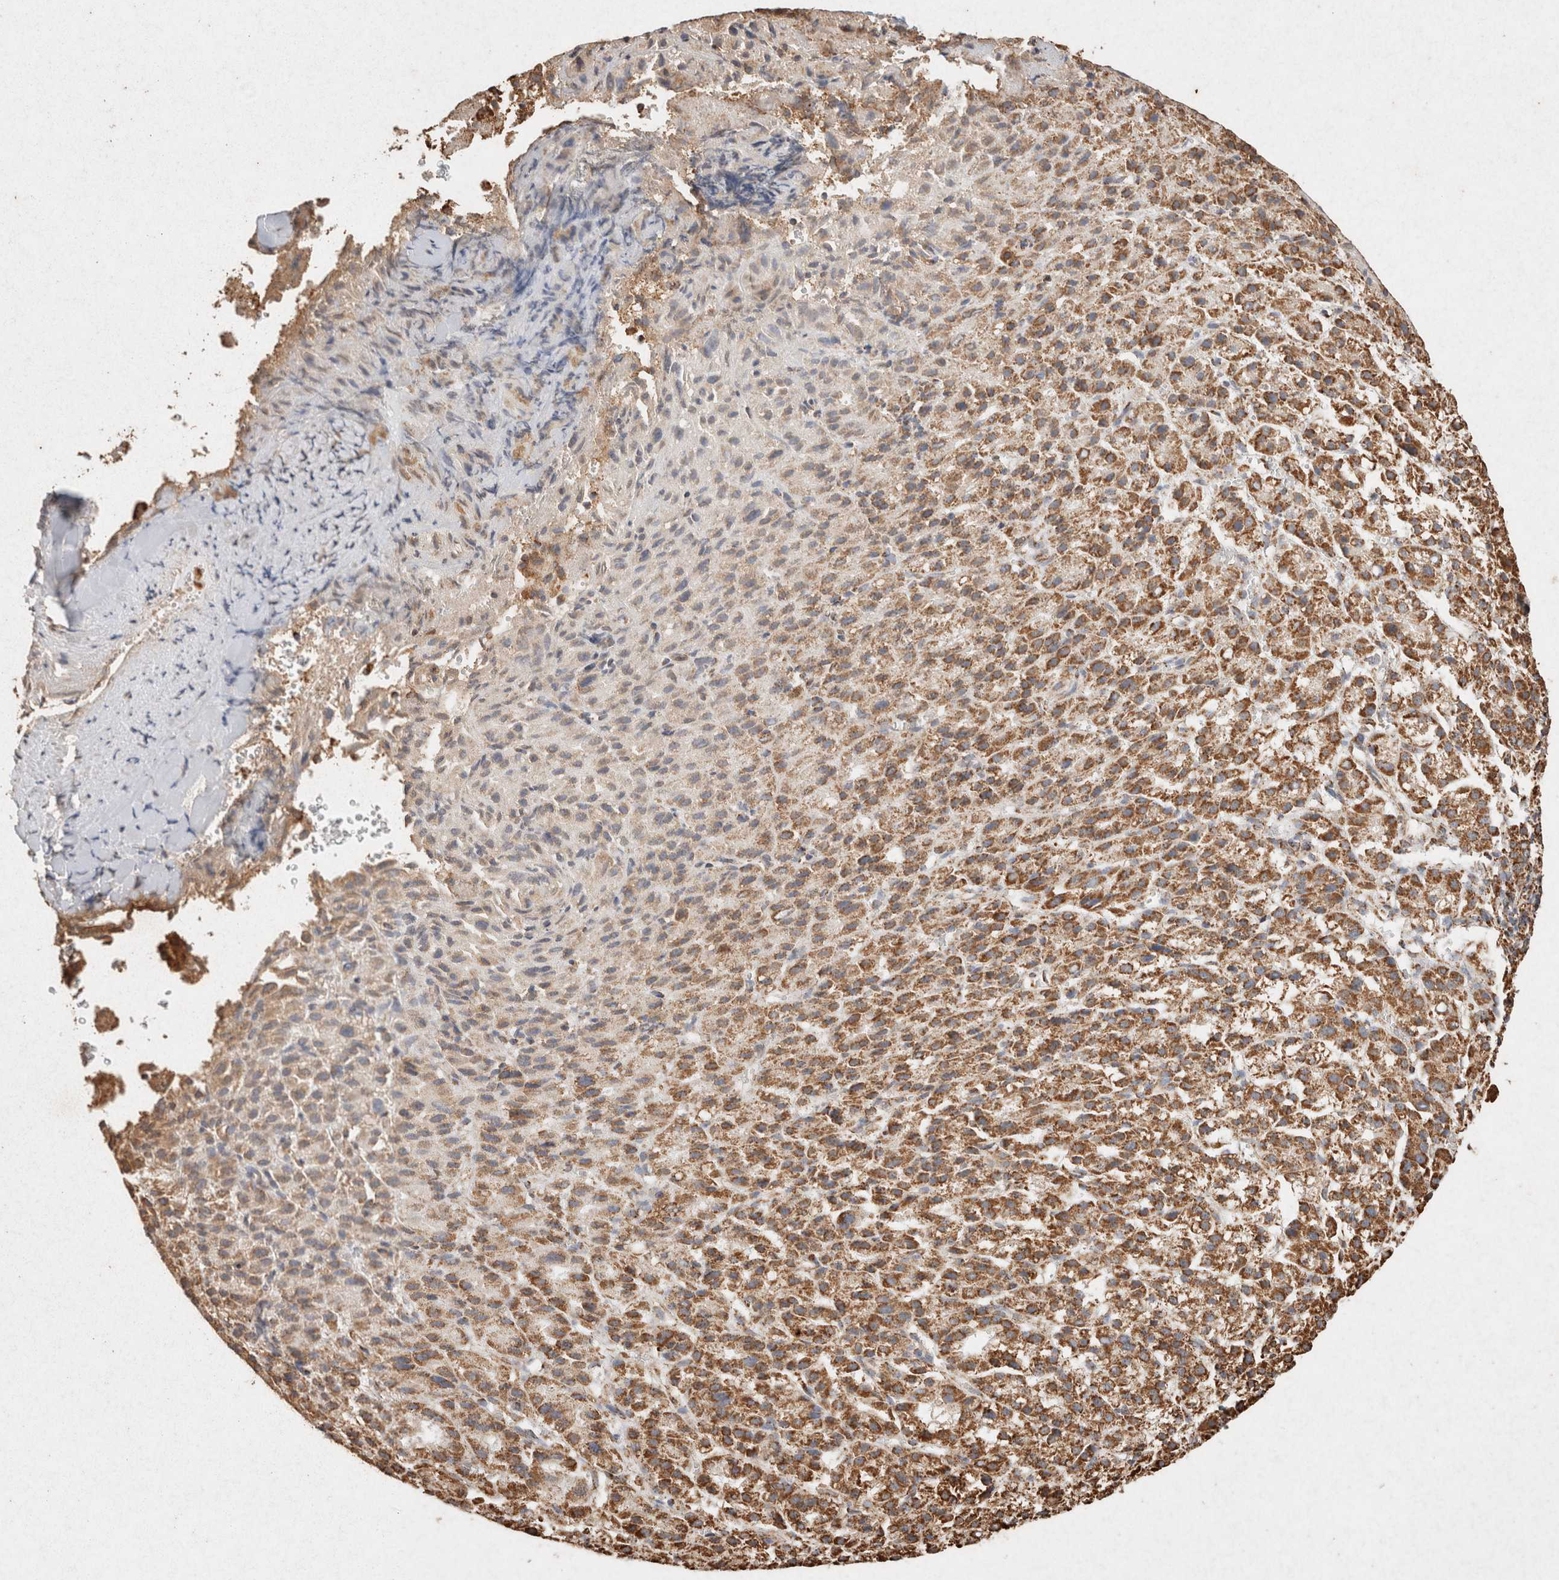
{"staining": {"intensity": "moderate", "quantity": ">75%", "location": "cytoplasmic/membranous"}, "tissue": "liver cancer", "cell_type": "Tumor cells", "image_type": "cancer", "snomed": [{"axis": "morphology", "description": "Carcinoma, Hepatocellular, NOS"}, {"axis": "topography", "description": "Liver"}], "caption": "Immunohistochemistry (DAB (3,3'-diaminobenzidine)) staining of human liver cancer (hepatocellular carcinoma) shows moderate cytoplasmic/membranous protein staining in approximately >75% of tumor cells.", "gene": "SDC2", "patient": {"sex": "female", "age": 58}}